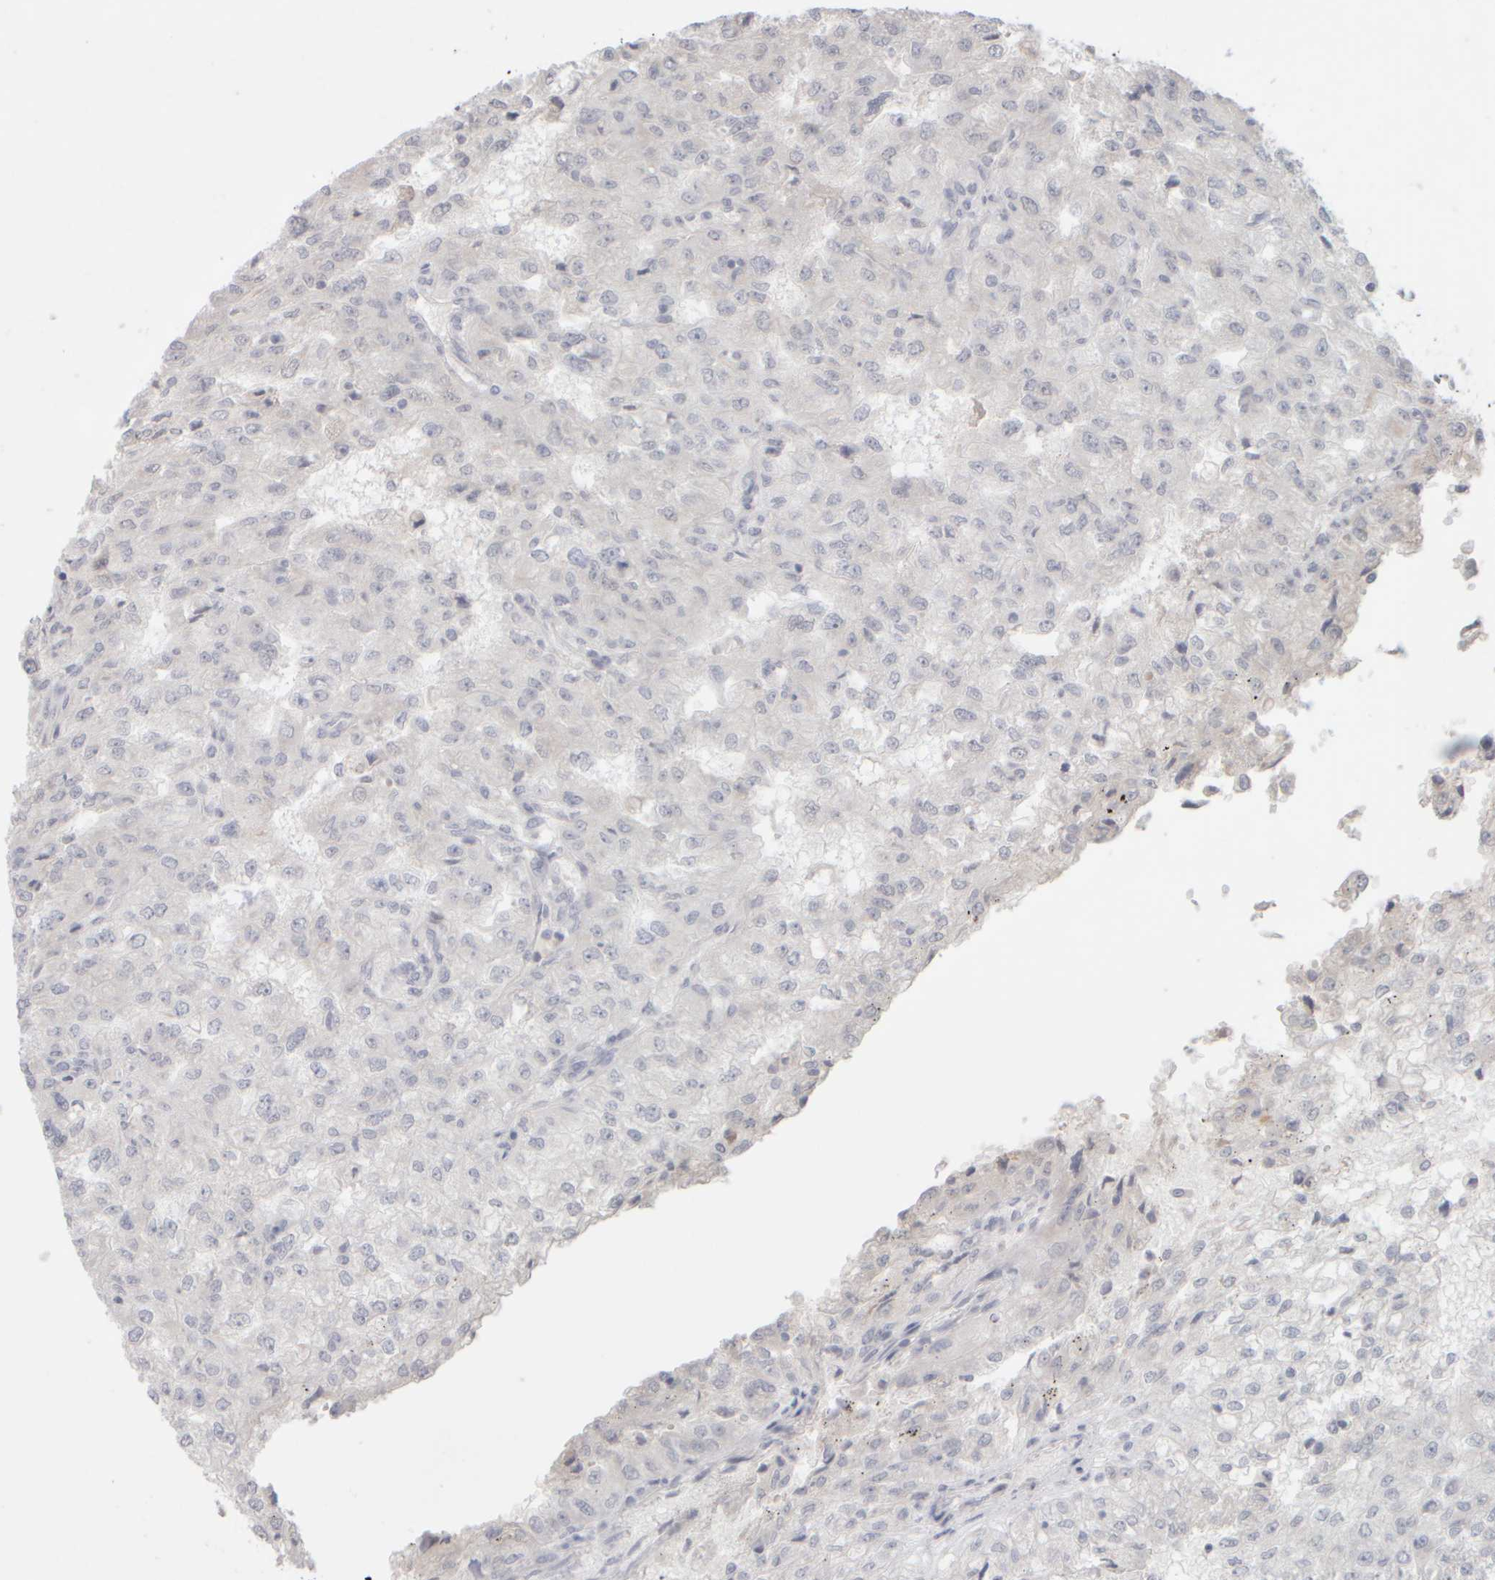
{"staining": {"intensity": "negative", "quantity": "none", "location": "none"}, "tissue": "renal cancer", "cell_type": "Tumor cells", "image_type": "cancer", "snomed": [{"axis": "morphology", "description": "Adenocarcinoma, NOS"}, {"axis": "topography", "description": "Kidney"}], "caption": "A photomicrograph of human renal cancer is negative for staining in tumor cells.", "gene": "ZNF112", "patient": {"sex": "female", "age": 54}}